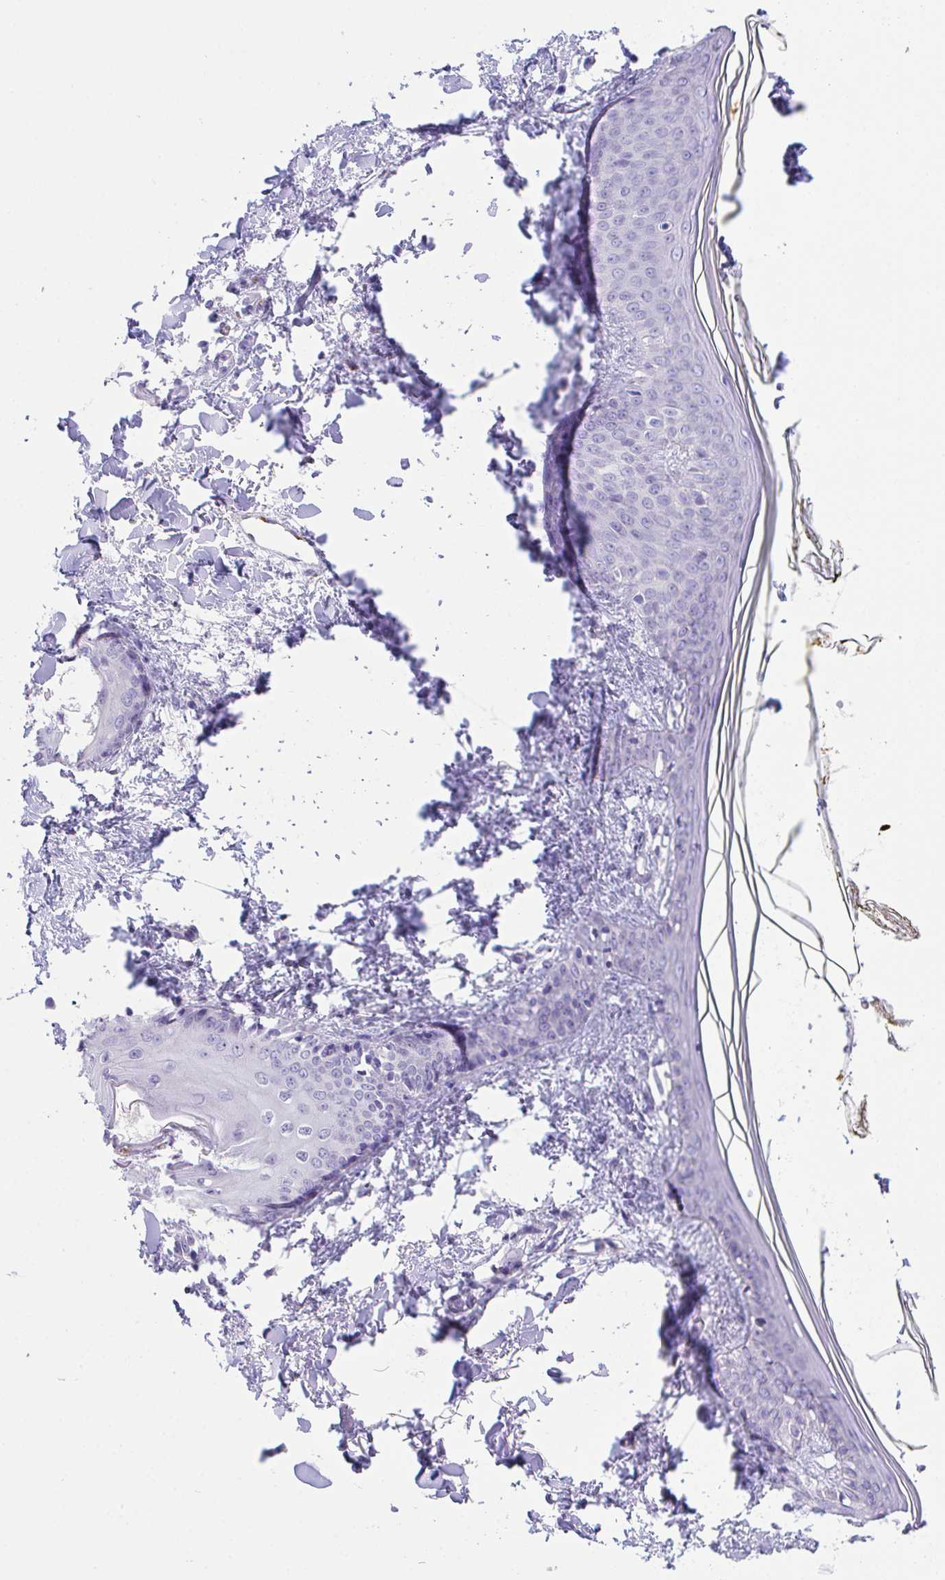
{"staining": {"intensity": "negative", "quantity": "none", "location": "none"}, "tissue": "skin", "cell_type": "Fibroblasts", "image_type": "normal", "snomed": [{"axis": "morphology", "description": "Normal tissue, NOS"}, {"axis": "topography", "description": "Skin"}], "caption": "This micrograph is of normal skin stained with immunohistochemistry (IHC) to label a protein in brown with the nuclei are counter-stained blue. There is no expression in fibroblasts.", "gene": "HACD4", "patient": {"sex": "female", "age": 34}}